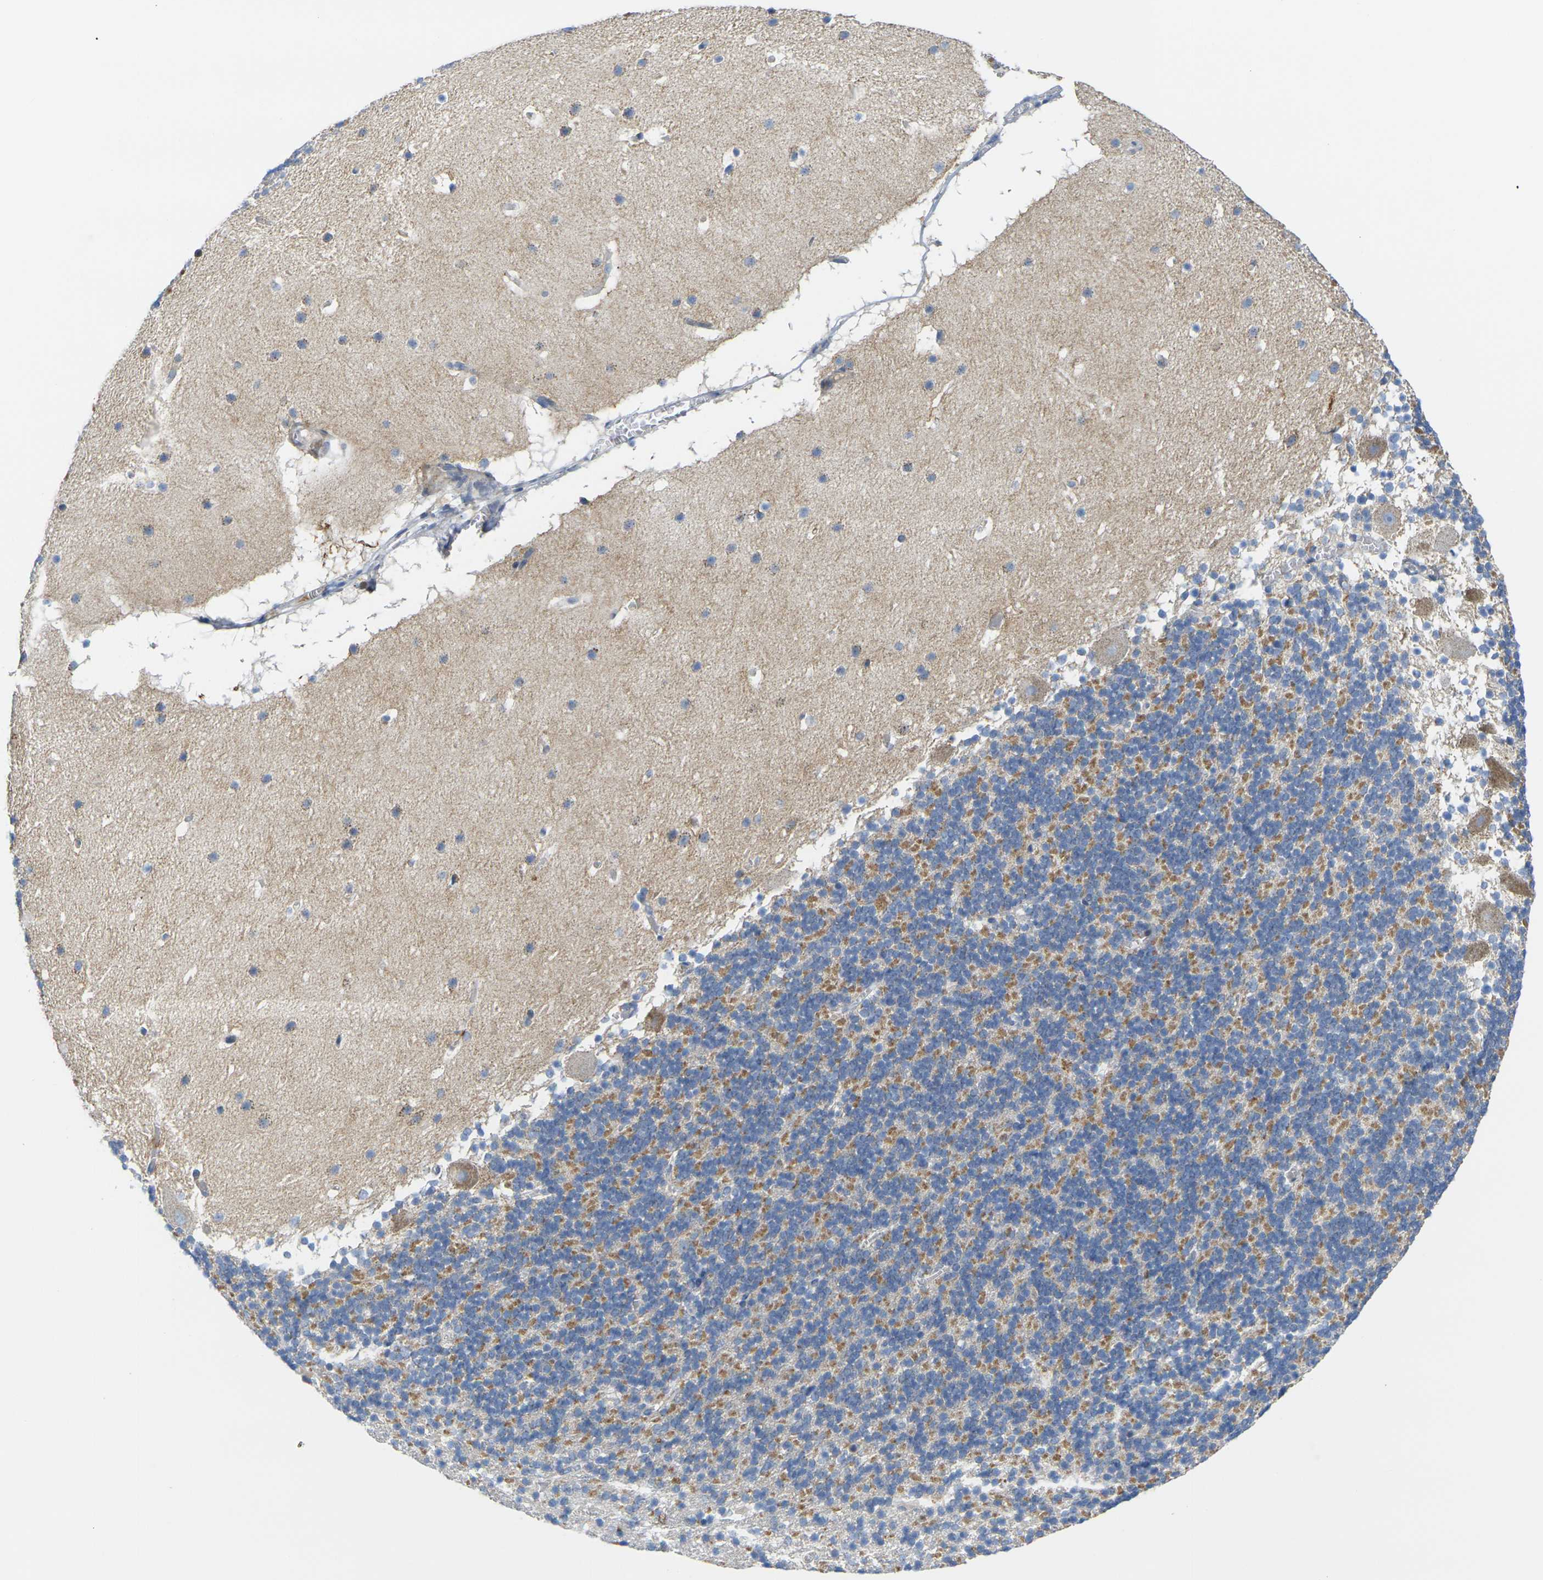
{"staining": {"intensity": "moderate", "quantity": "25%-75%", "location": "cytoplasmic/membranous"}, "tissue": "cerebellum", "cell_type": "Cells in granular layer", "image_type": "normal", "snomed": [{"axis": "morphology", "description": "Normal tissue, NOS"}, {"axis": "topography", "description": "Cerebellum"}], "caption": "This histopathology image displays benign cerebellum stained with immunohistochemistry (IHC) to label a protein in brown. The cytoplasmic/membranous of cells in granular layer show moderate positivity for the protein. Nuclei are counter-stained blue.", "gene": "OTOF", "patient": {"sex": "male", "age": 45}}